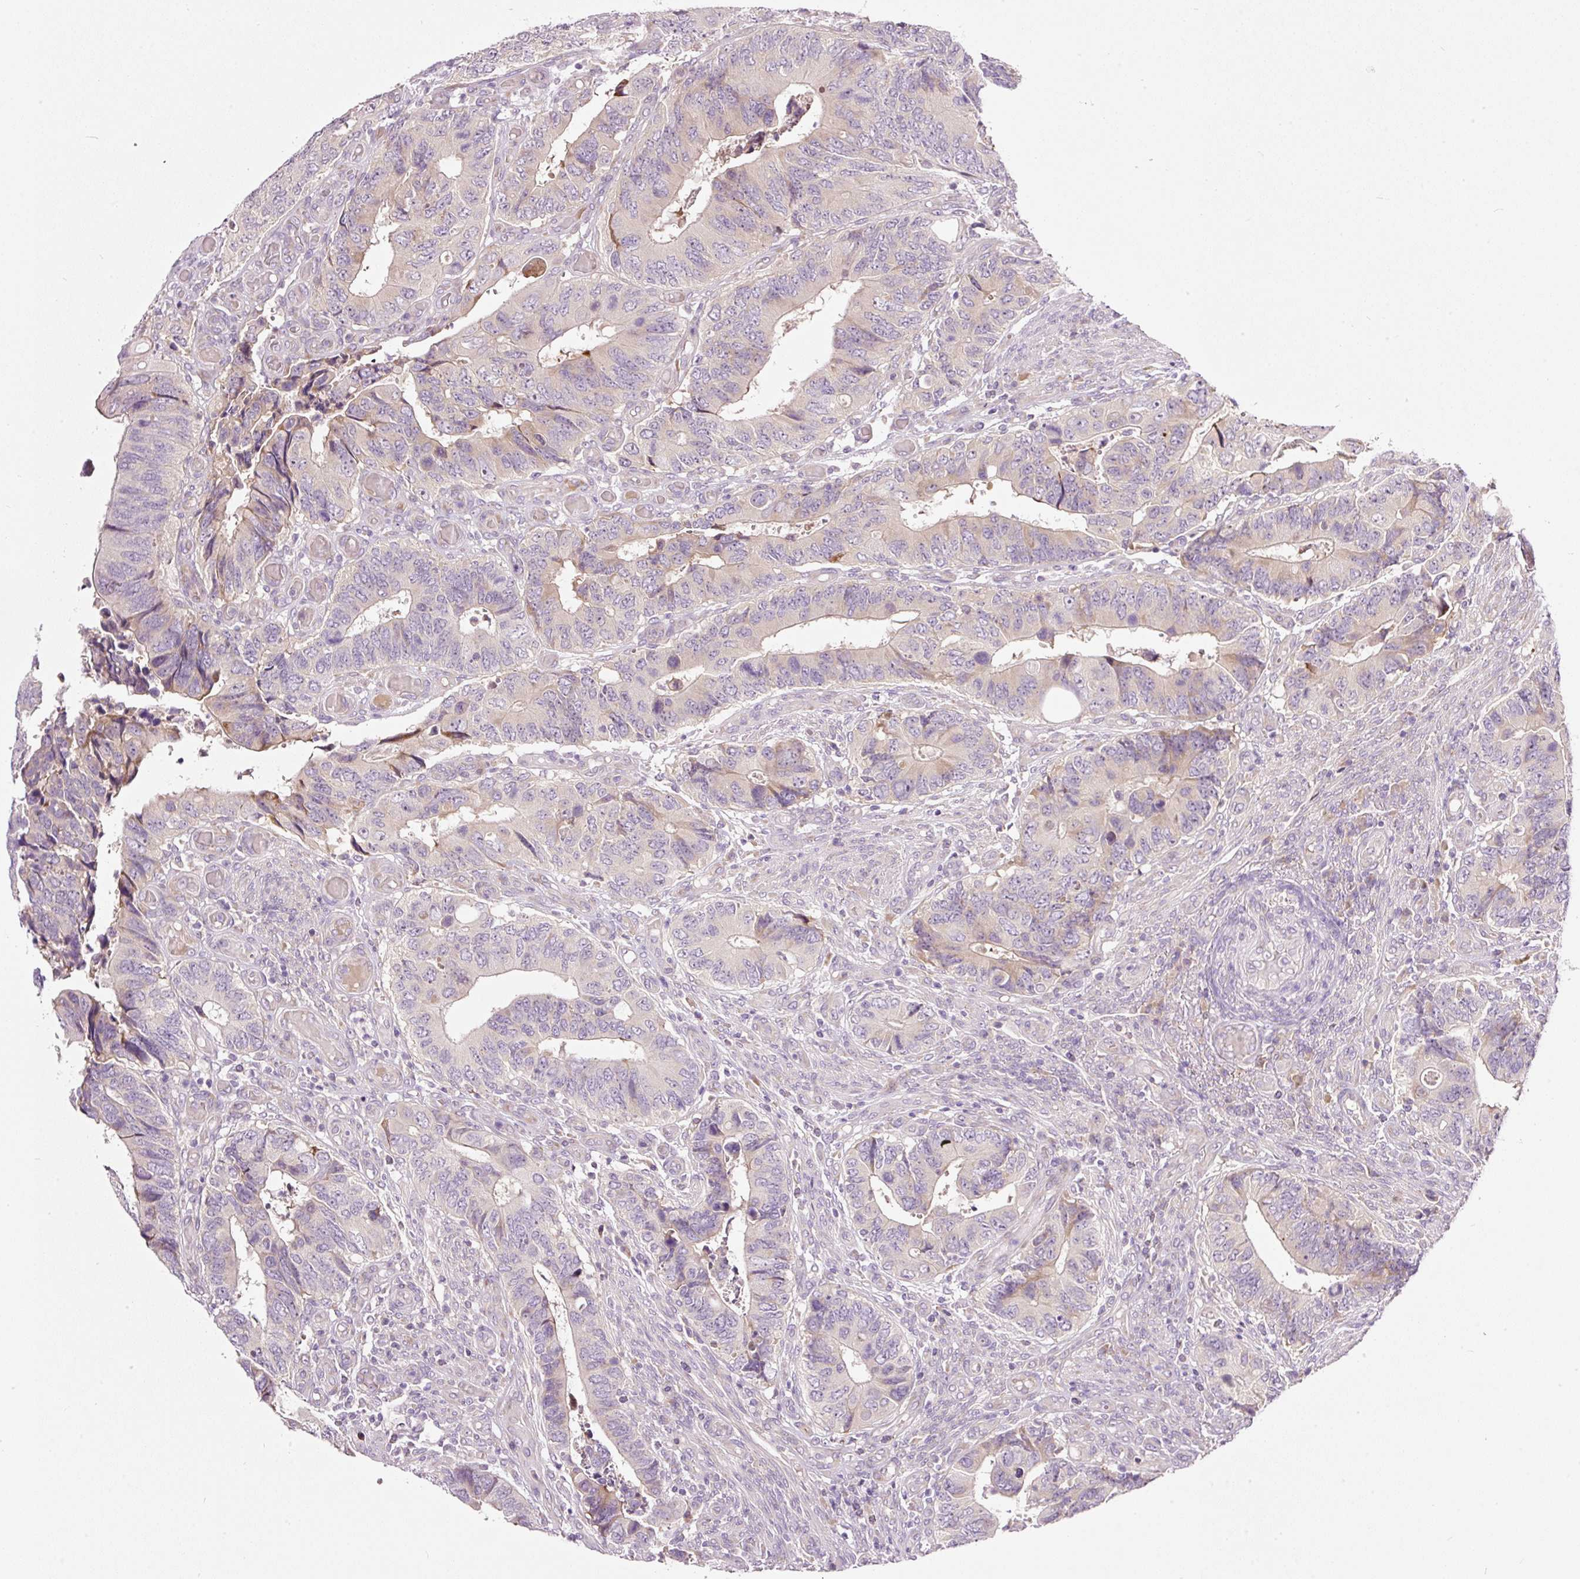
{"staining": {"intensity": "negative", "quantity": "none", "location": "none"}, "tissue": "colorectal cancer", "cell_type": "Tumor cells", "image_type": "cancer", "snomed": [{"axis": "morphology", "description": "Adenocarcinoma, NOS"}, {"axis": "topography", "description": "Colon"}], "caption": "The histopathology image displays no staining of tumor cells in colorectal cancer. (Stains: DAB IHC with hematoxylin counter stain, Microscopy: brightfield microscopy at high magnification).", "gene": "RSPO2", "patient": {"sex": "male", "age": 87}}